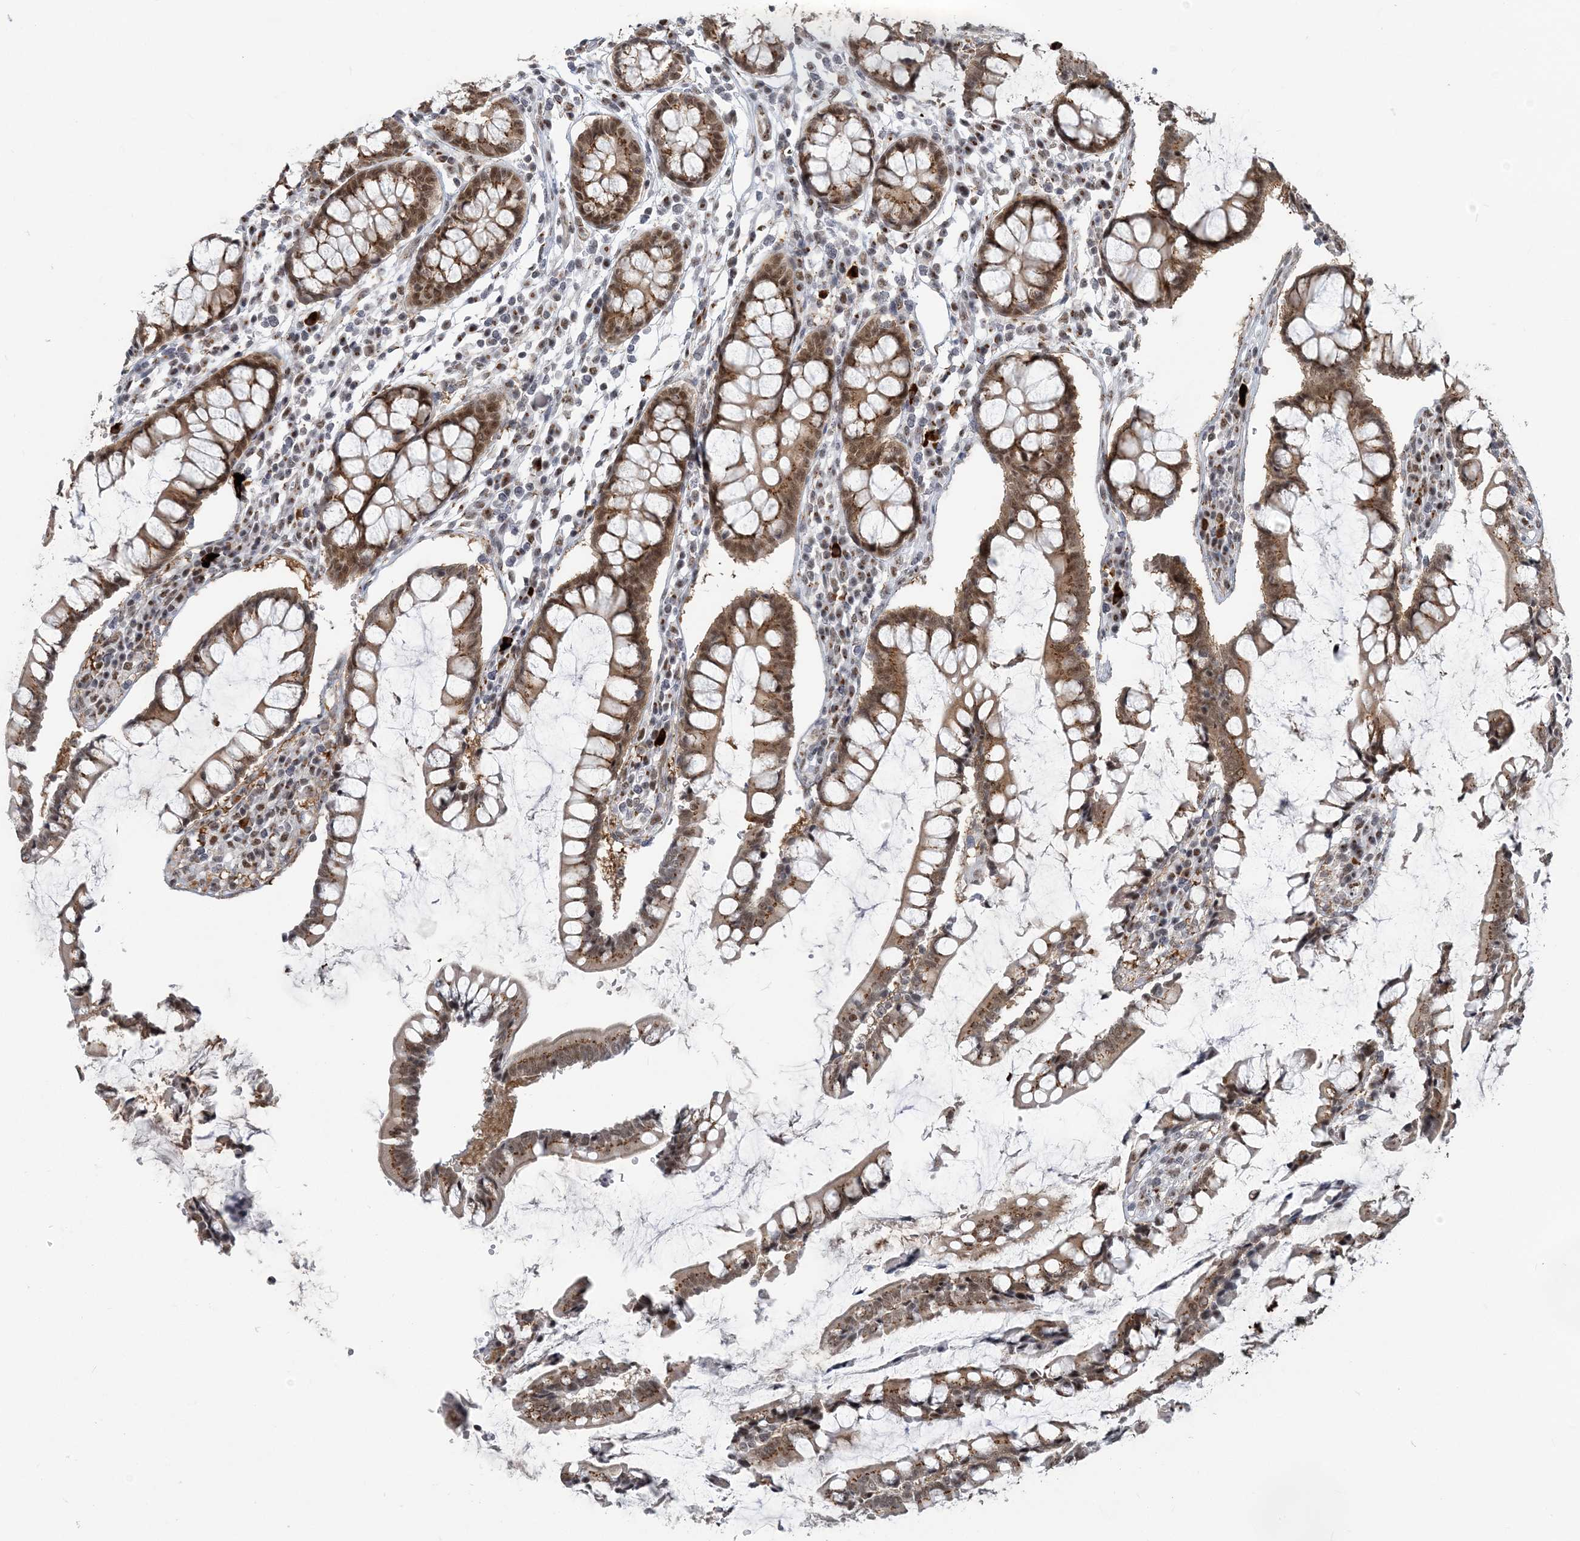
{"staining": {"intensity": "moderate", "quantity": ">75%", "location": "cytoplasmic/membranous"}, "tissue": "colon", "cell_type": "Endothelial cells", "image_type": "normal", "snomed": [{"axis": "morphology", "description": "Normal tissue, NOS"}, {"axis": "topography", "description": "Colon"}], "caption": "Approximately >75% of endothelial cells in benign human colon demonstrate moderate cytoplasmic/membranous protein expression as visualized by brown immunohistochemical staining.", "gene": "PLRG1", "patient": {"sex": "female", "age": 79}}